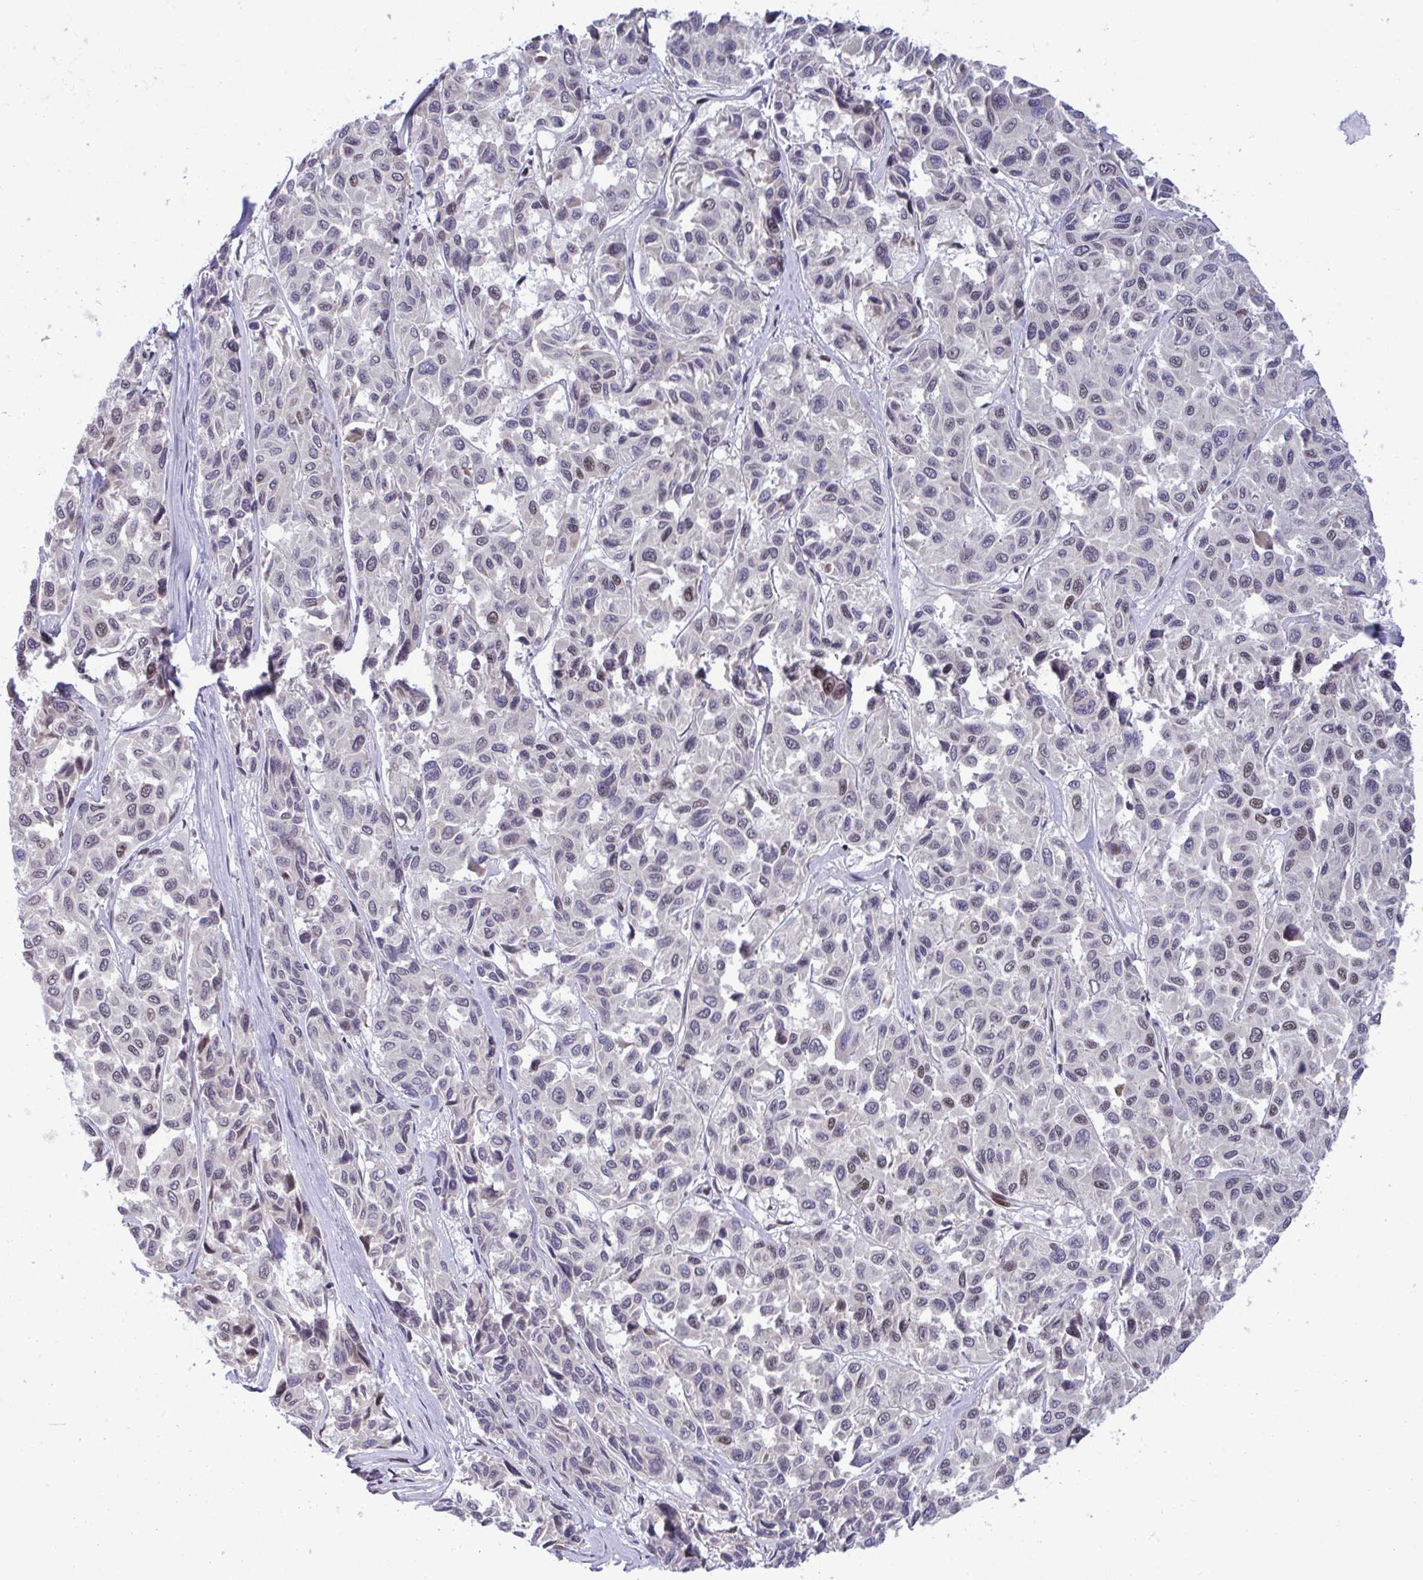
{"staining": {"intensity": "moderate", "quantity": "25%-75%", "location": "nuclear"}, "tissue": "melanoma", "cell_type": "Tumor cells", "image_type": "cancer", "snomed": [{"axis": "morphology", "description": "Malignant melanoma, NOS"}, {"axis": "topography", "description": "Skin"}], "caption": "Immunohistochemistry (DAB) staining of melanoma shows moderate nuclear protein staining in about 25%-75% of tumor cells.", "gene": "WBP11", "patient": {"sex": "female", "age": 66}}